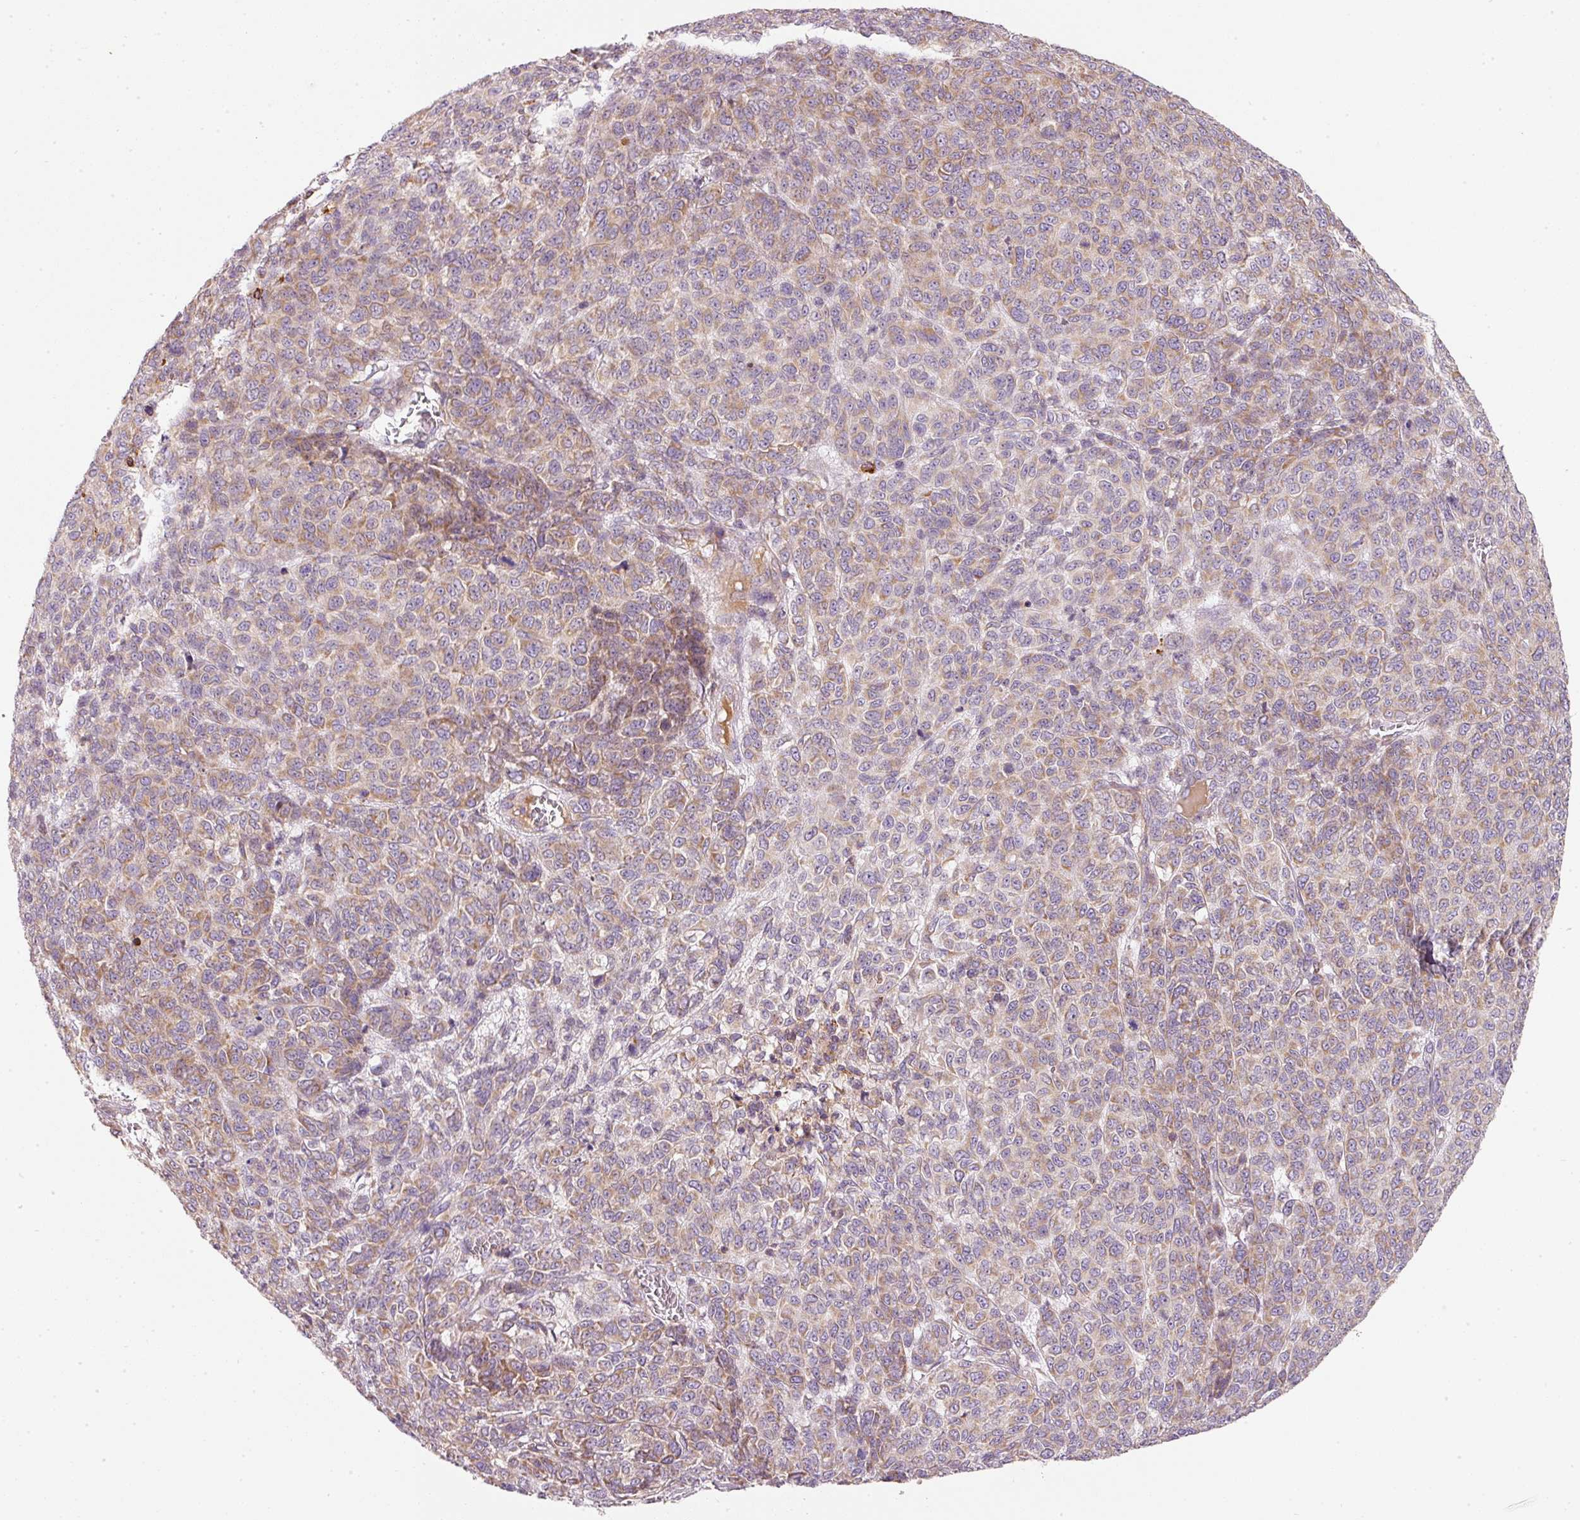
{"staining": {"intensity": "moderate", "quantity": "25%-75%", "location": "cytoplasmic/membranous"}, "tissue": "melanoma", "cell_type": "Tumor cells", "image_type": "cancer", "snomed": [{"axis": "morphology", "description": "Malignant melanoma, NOS"}, {"axis": "topography", "description": "Skin"}], "caption": "A photomicrograph of human melanoma stained for a protein demonstrates moderate cytoplasmic/membranous brown staining in tumor cells.", "gene": "MORN4", "patient": {"sex": "male", "age": 49}}